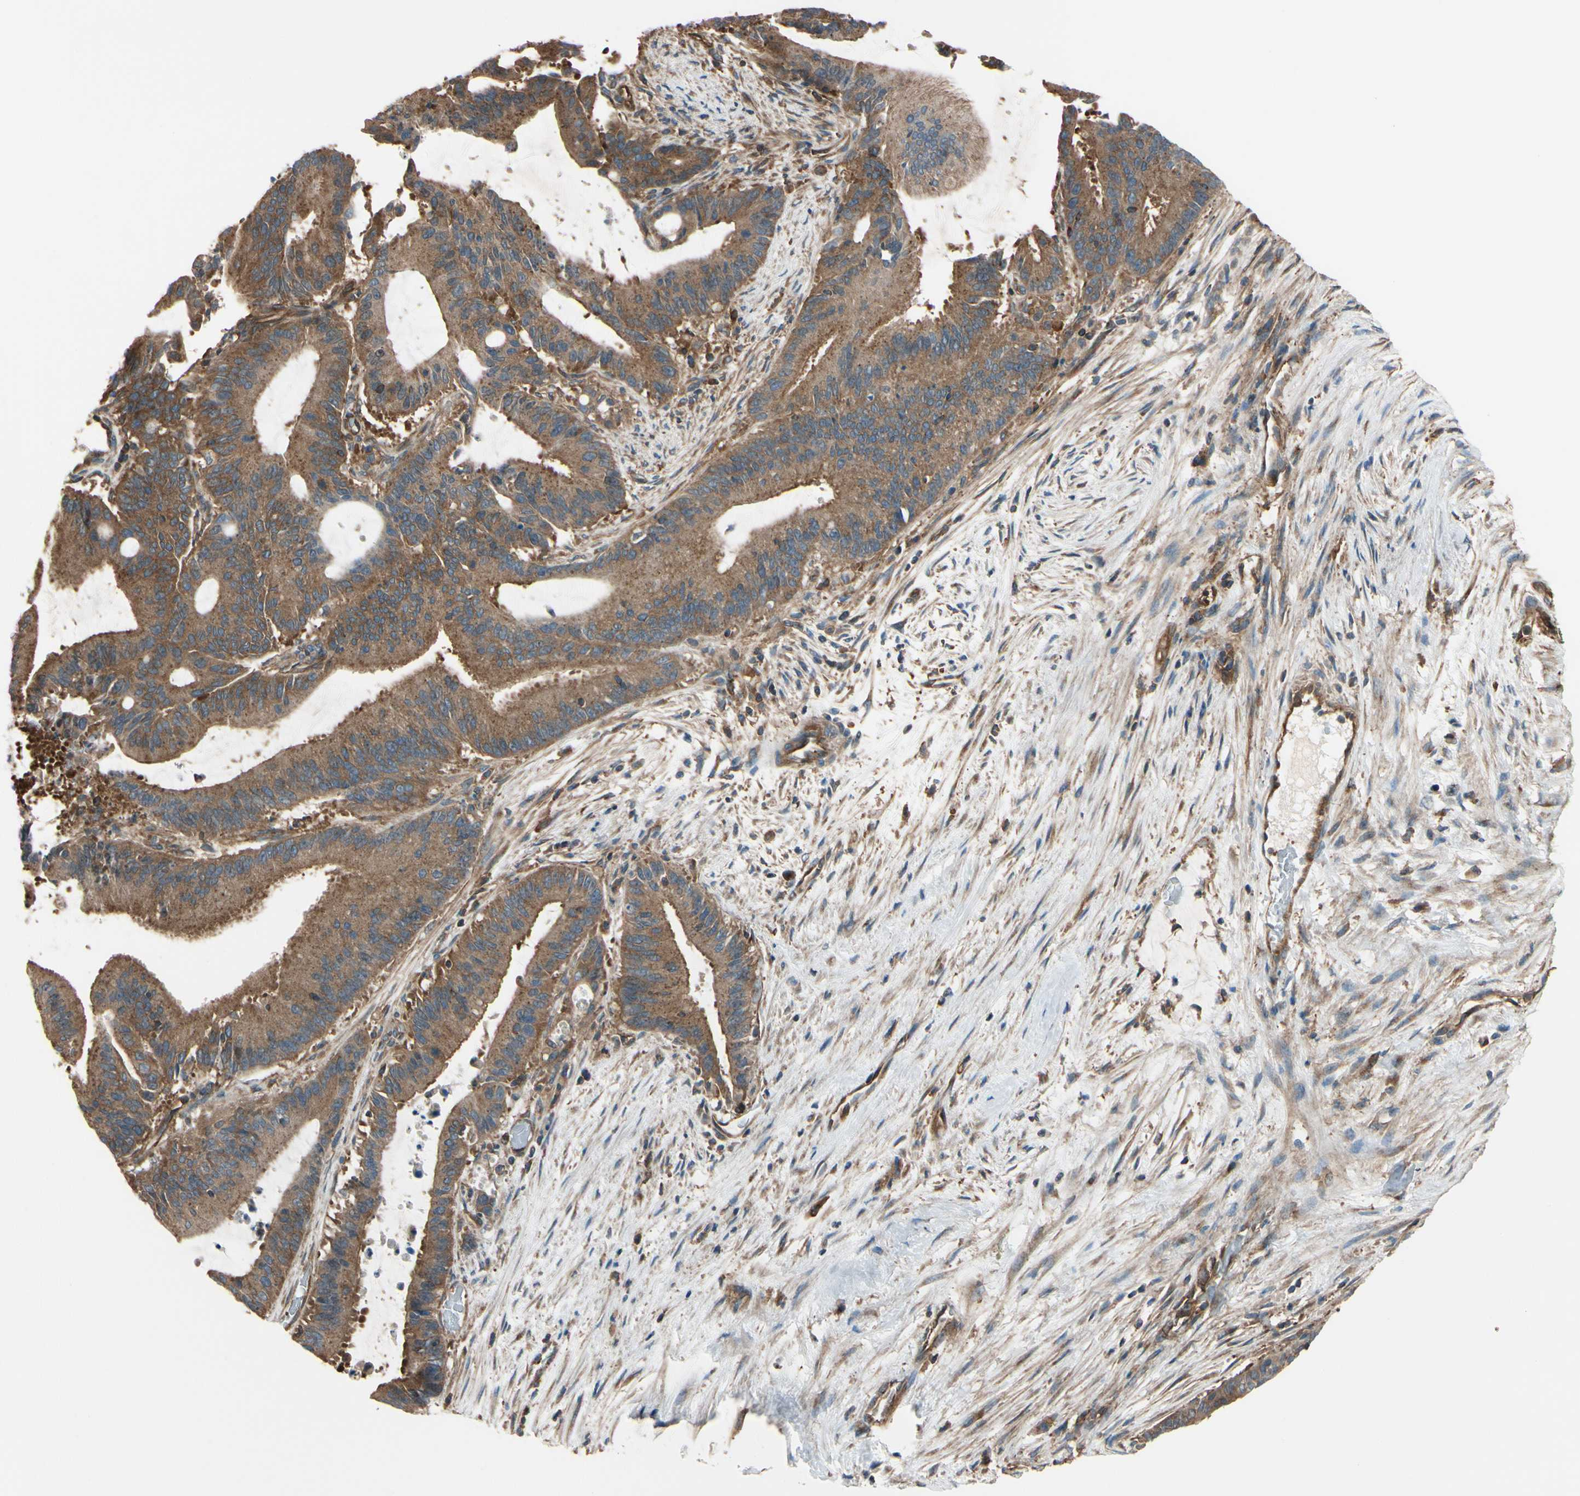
{"staining": {"intensity": "moderate", "quantity": ">75%", "location": "cytoplasmic/membranous"}, "tissue": "liver cancer", "cell_type": "Tumor cells", "image_type": "cancer", "snomed": [{"axis": "morphology", "description": "Cholangiocarcinoma"}, {"axis": "topography", "description": "Liver"}], "caption": "A micrograph showing moderate cytoplasmic/membranous positivity in approximately >75% of tumor cells in liver cholangiocarcinoma, as visualized by brown immunohistochemical staining.", "gene": "EPS15", "patient": {"sex": "female", "age": 73}}